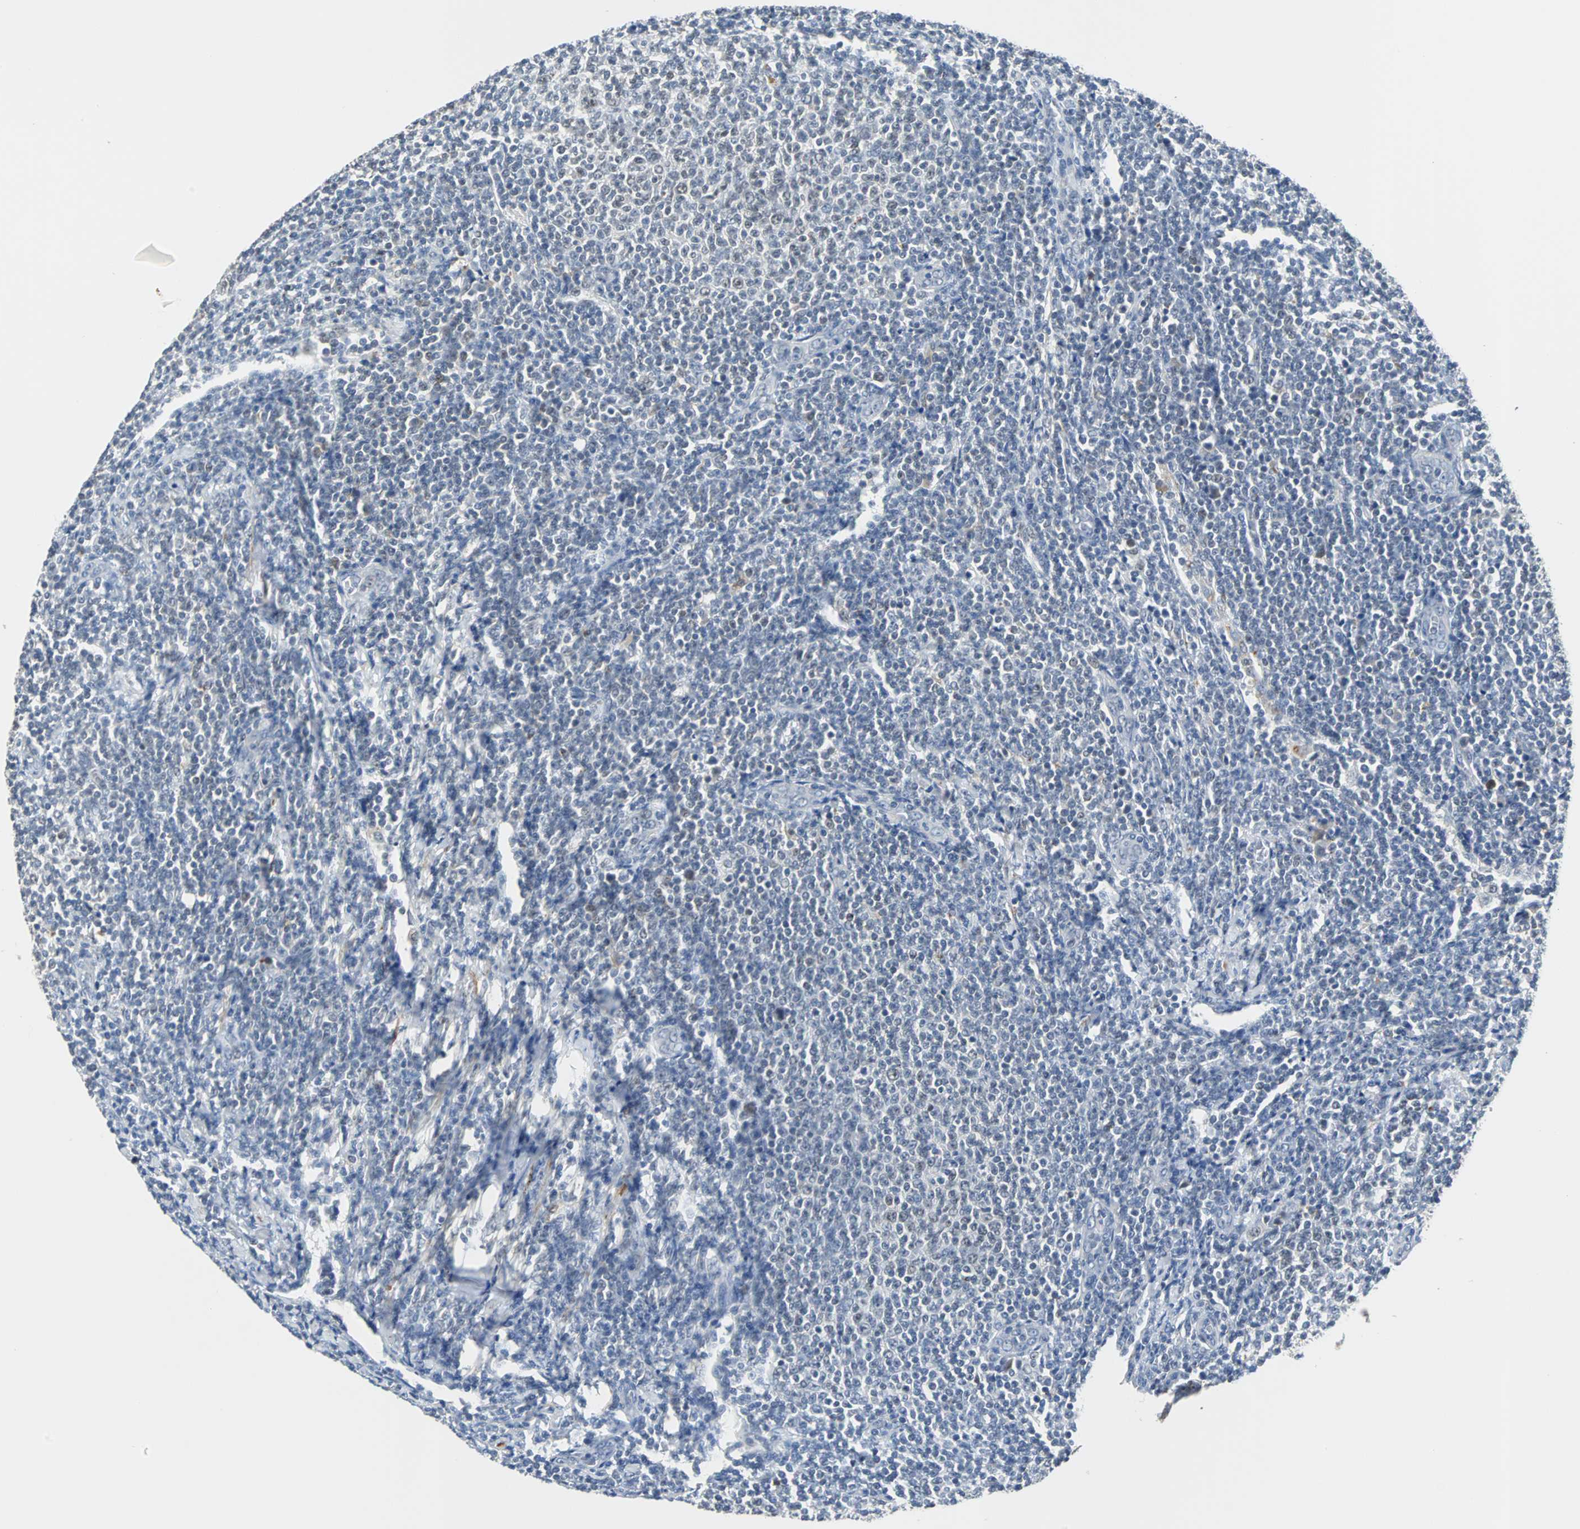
{"staining": {"intensity": "negative", "quantity": "none", "location": "none"}, "tissue": "lymphoma", "cell_type": "Tumor cells", "image_type": "cancer", "snomed": [{"axis": "morphology", "description": "Malignant lymphoma, non-Hodgkin's type, Low grade"}, {"axis": "topography", "description": "Lymph node"}], "caption": "A micrograph of human malignant lymphoma, non-Hodgkin's type (low-grade) is negative for staining in tumor cells.", "gene": "HLX", "patient": {"sex": "male", "age": 66}}